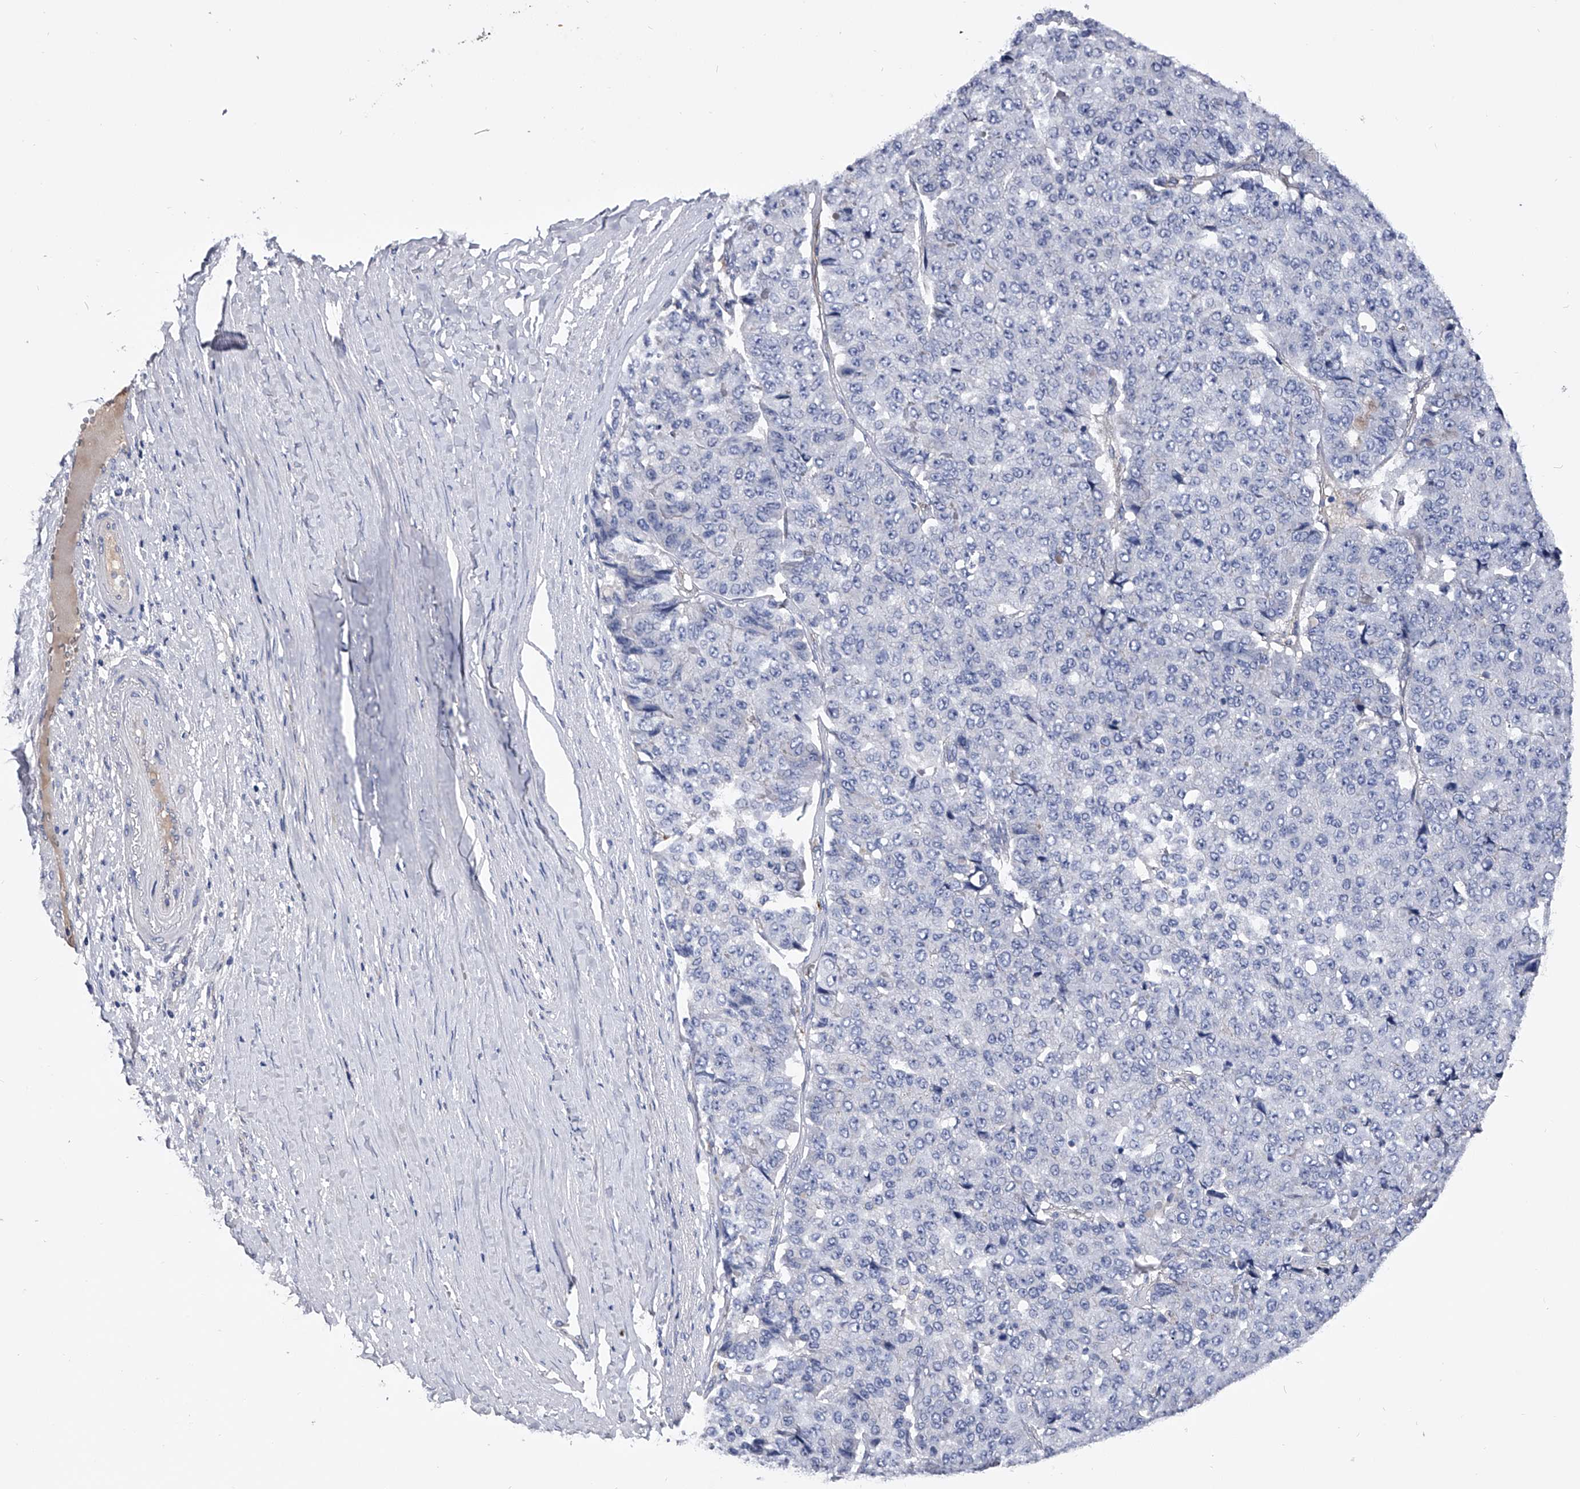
{"staining": {"intensity": "negative", "quantity": "none", "location": "none"}, "tissue": "pancreatic cancer", "cell_type": "Tumor cells", "image_type": "cancer", "snomed": [{"axis": "morphology", "description": "Adenocarcinoma, NOS"}, {"axis": "topography", "description": "Pancreas"}], "caption": "Photomicrograph shows no significant protein positivity in tumor cells of pancreatic cancer.", "gene": "EFCAB7", "patient": {"sex": "male", "age": 50}}